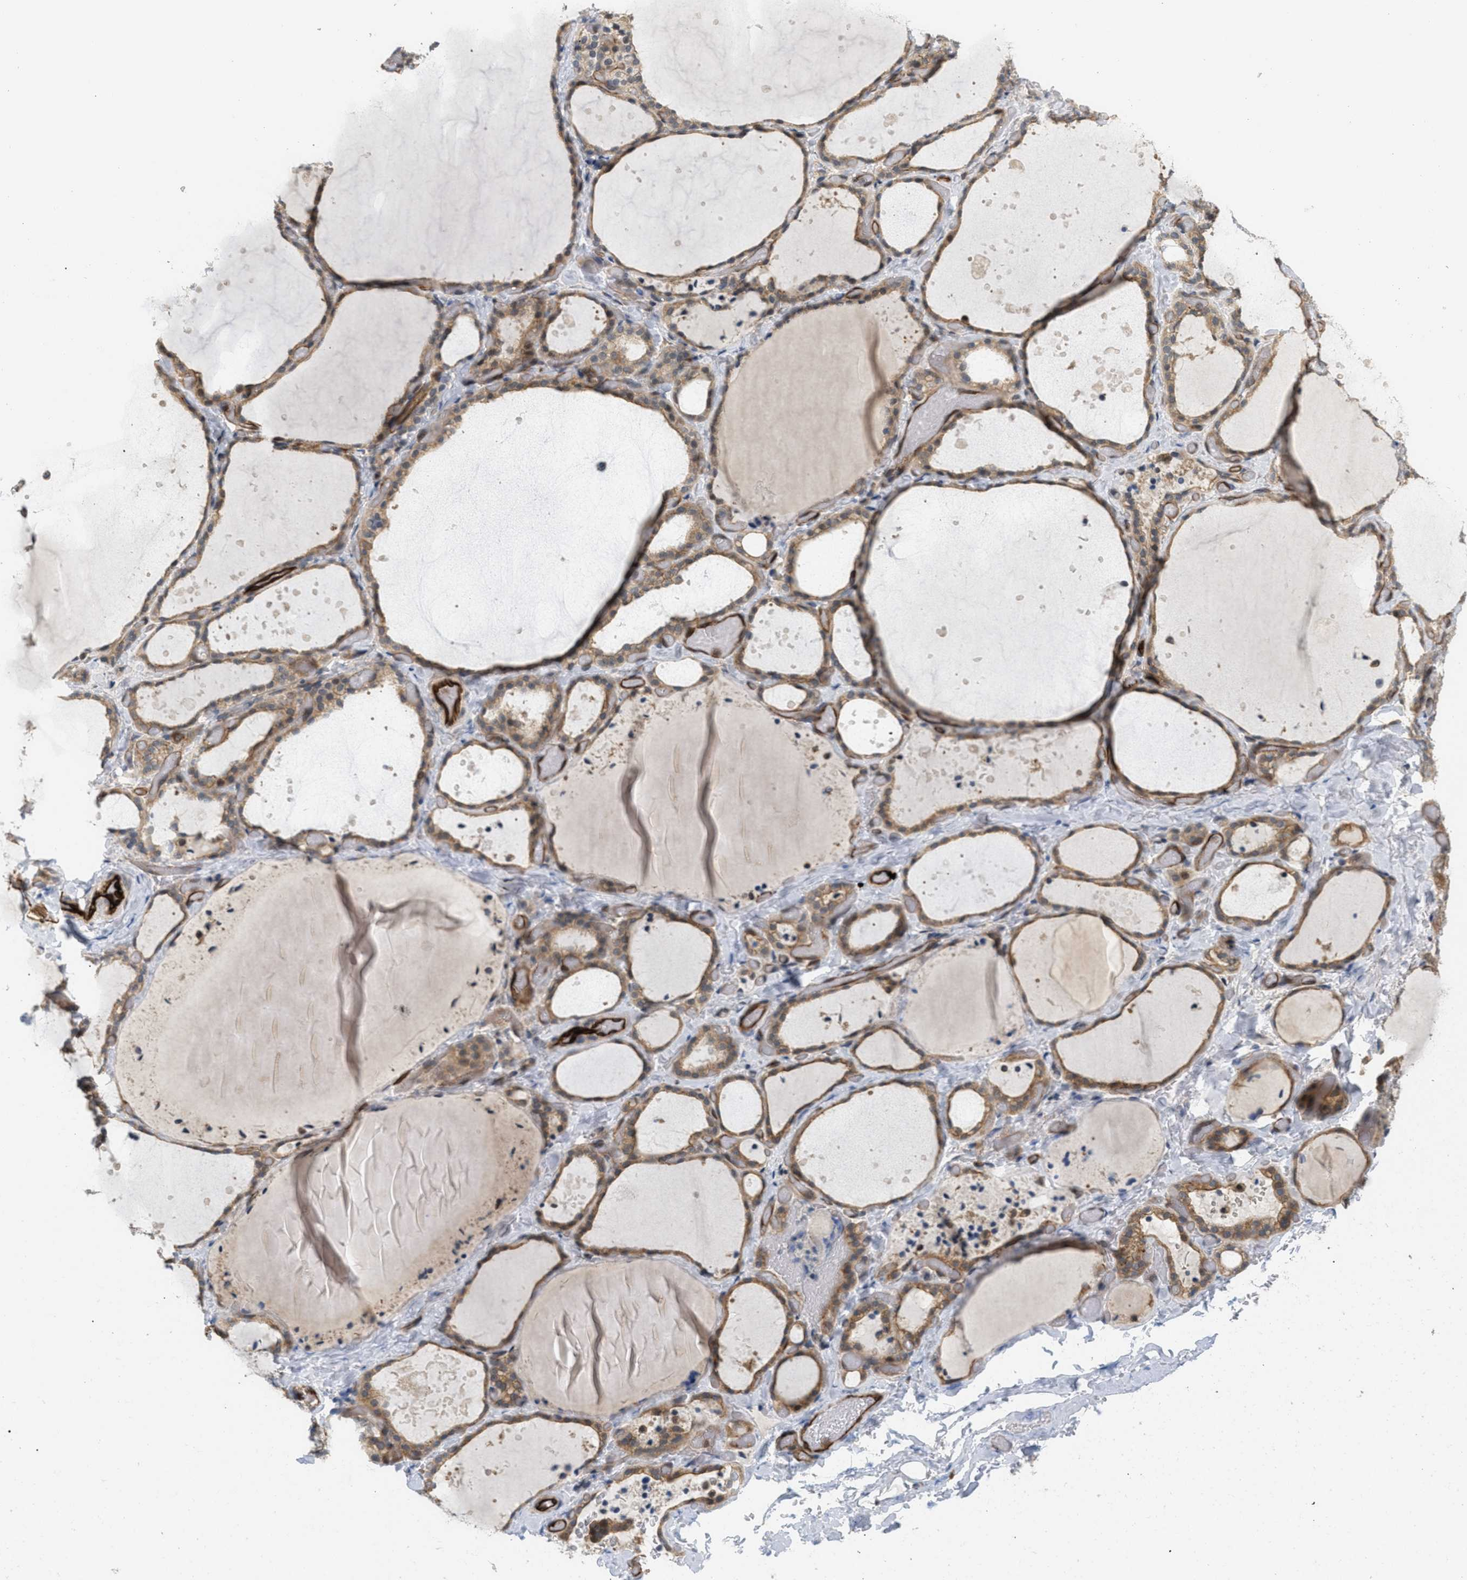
{"staining": {"intensity": "moderate", "quantity": ">75%", "location": "cytoplasmic/membranous"}, "tissue": "thyroid gland", "cell_type": "Glandular cells", "image_type": "normal", "snomed": [{"axis": "morphology", "description": "Normal tissue, NOS"}, {"axis": "topography", "description": "Thyroid gland"}], "caption": "The image displays immunohistochemical staining of normal thyroid gland. There is moderate cytoplasmic/membranous positivity is seen in about >75% of glandular cells.", "gene": "PALMD", "patient": {"sex": "female", "age": 44}}